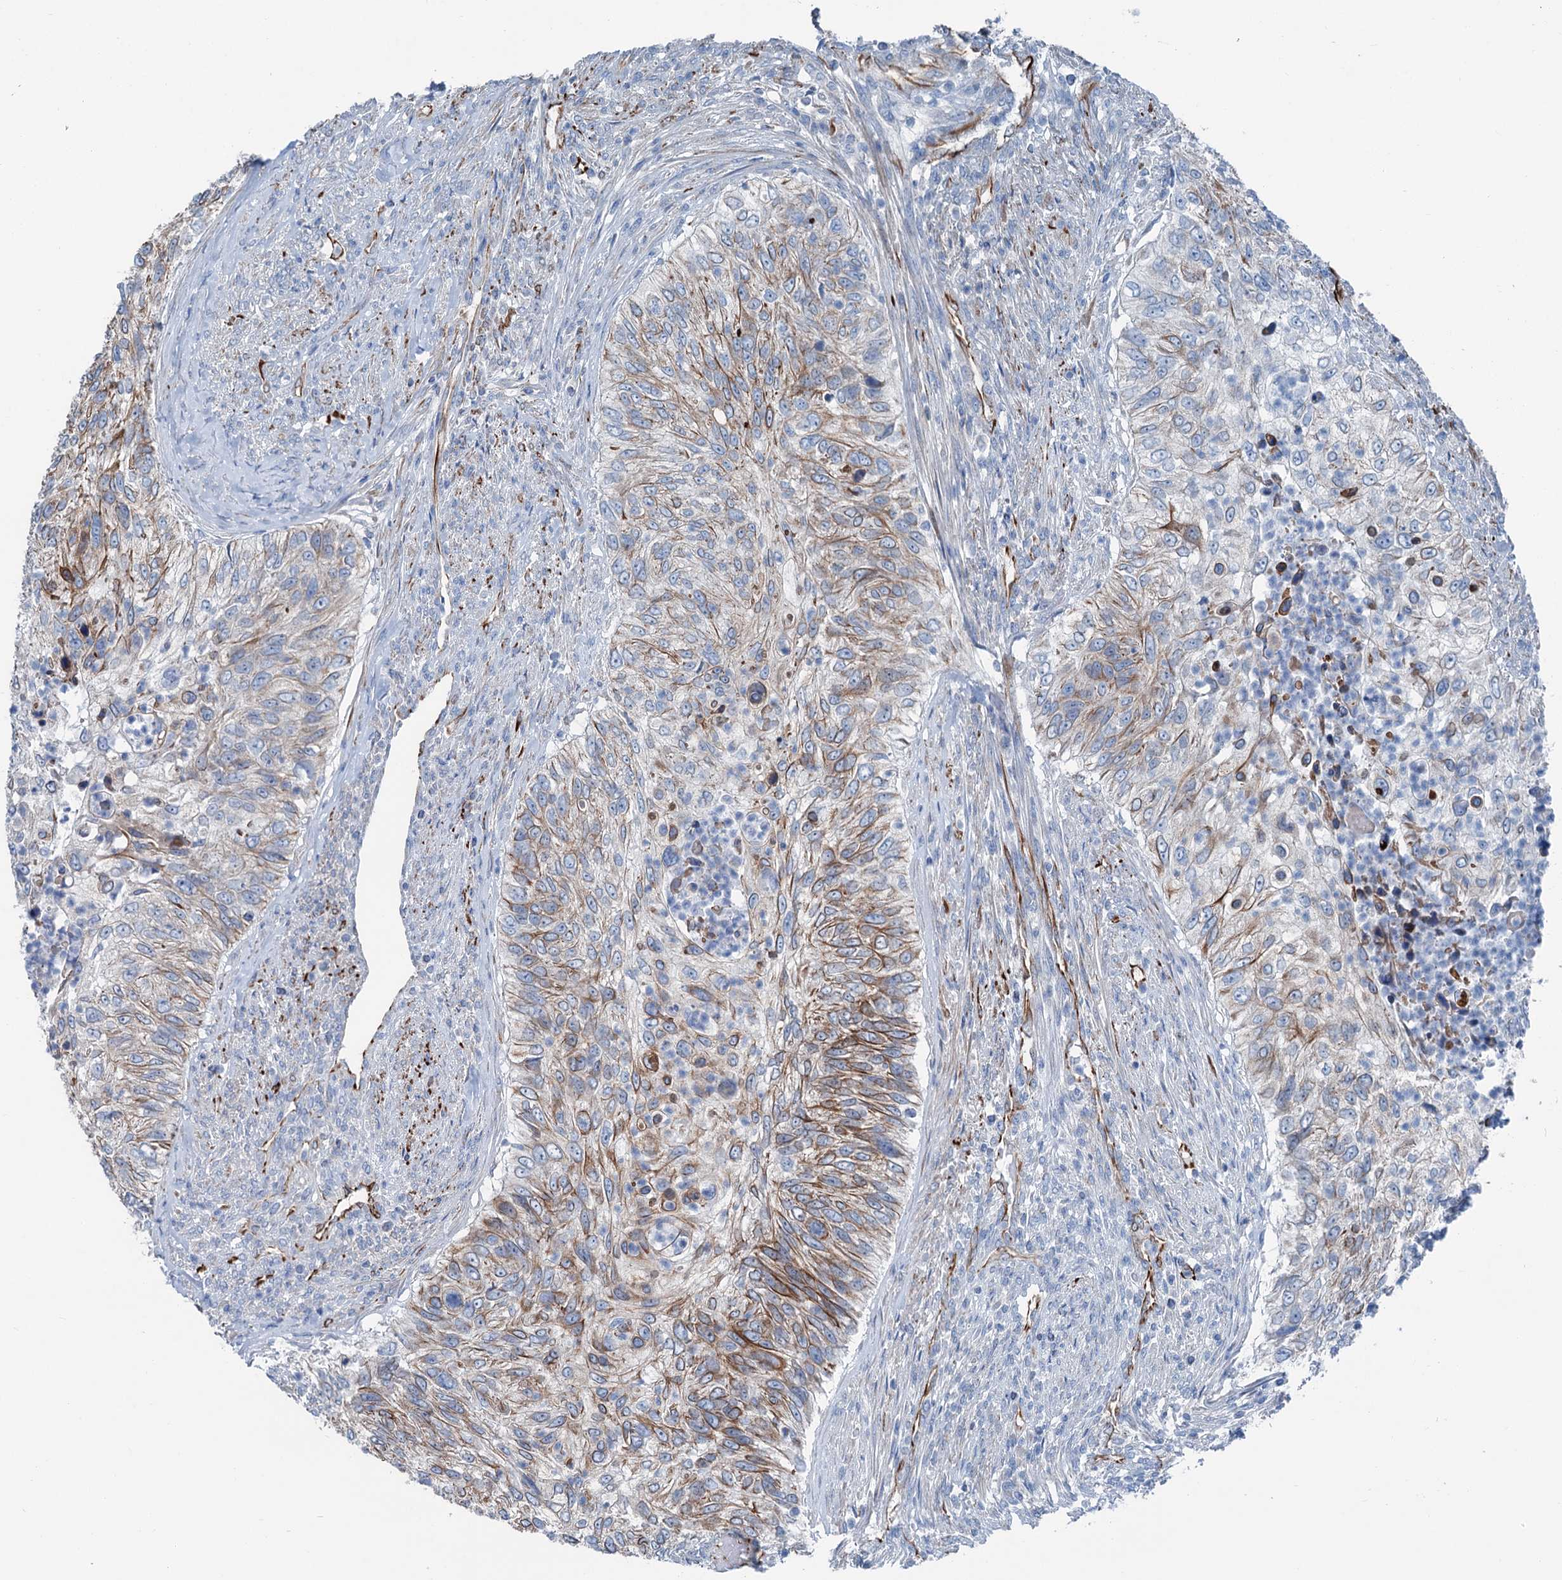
{"staining": {"intensity": "moderate", "quantity": "25%-75%", "location": "cytoplasmic/membranous"}, "tissue": "urothelial cancer", "cell_type": "Tumor cells", "image_type": "cancer", "snomed": [{"axis": "morphology", "description": "Urothelial carcinoma, High grade"}, {"axis": "topography", "description": "Urinary bladder"}], "caption": "High-grade urothelial carcinoma stained with DAB immunohistochemistry demonstrates medium levels of moderate cytoplasmic/membranous staining in about 25%-75% of tumor cells.", "gene": "CALCOCO1", "patient": {"sex": "female", "age": 60}}